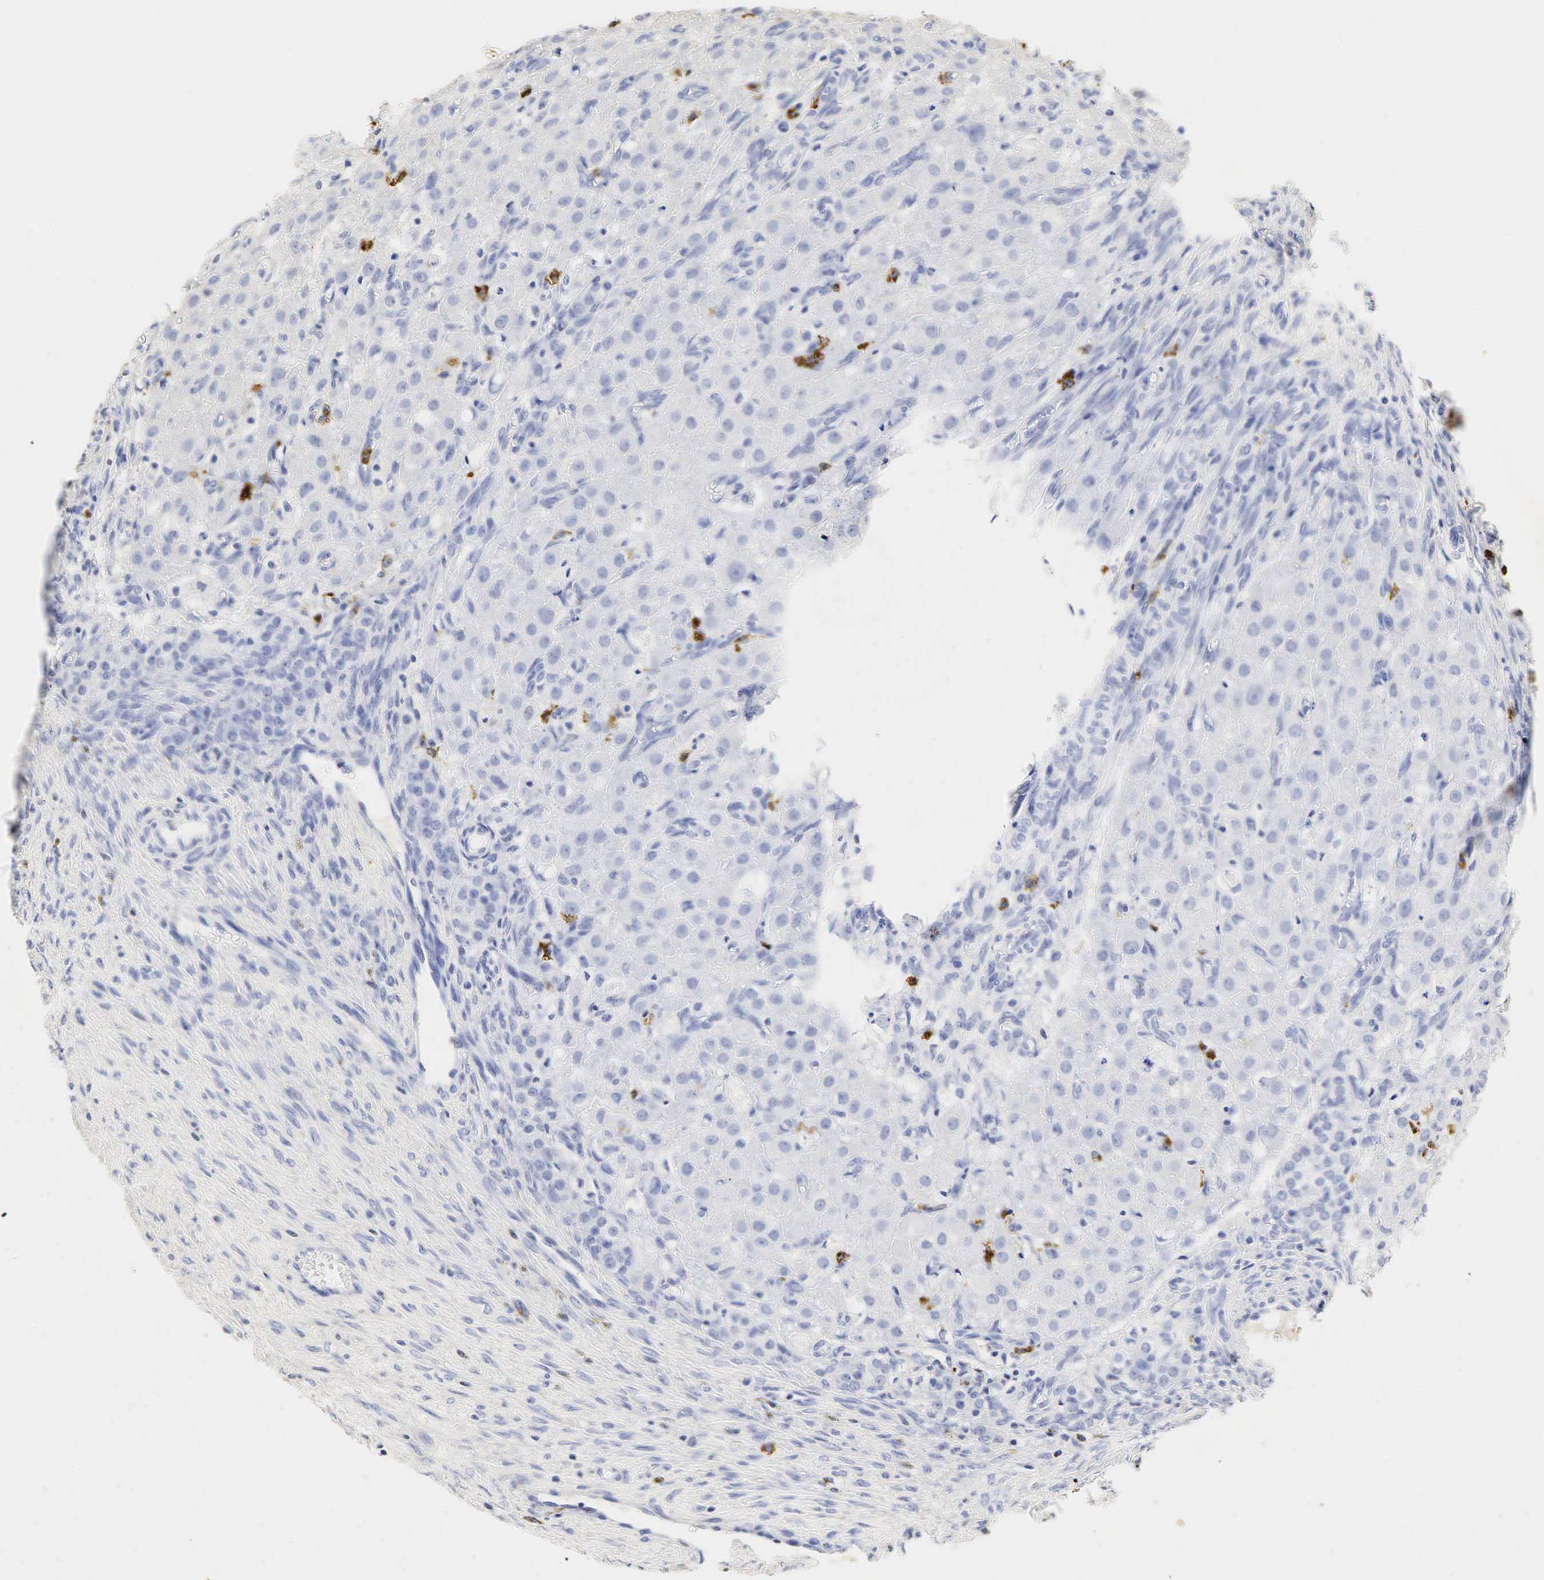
{"staining": {"intensity": "moderate", "quantity": "25%-75%", "location": "cytoplasmic/membranous"}, "tissue": "ovary", "cell_type": "Follicle cells", "image_type": "normal", "snomed": [{"axis": "morphology", "description": "Normal tissue, NOS"}, {"axis": "topography", "description": "Ovary"}], "caption": "Immunohistochemical staining of unremarkable ovary reveals 25%-75% levels of moderate cytoplasmic/membranous protein expression in approximately 25%-75% of follicle cells. (DAB (3,3'-diaminobenzidine) = brown stain, brightfield microscopy at high magnification).", "gene": "LYZ", "patient": {"sex": "female", "age": 32}}